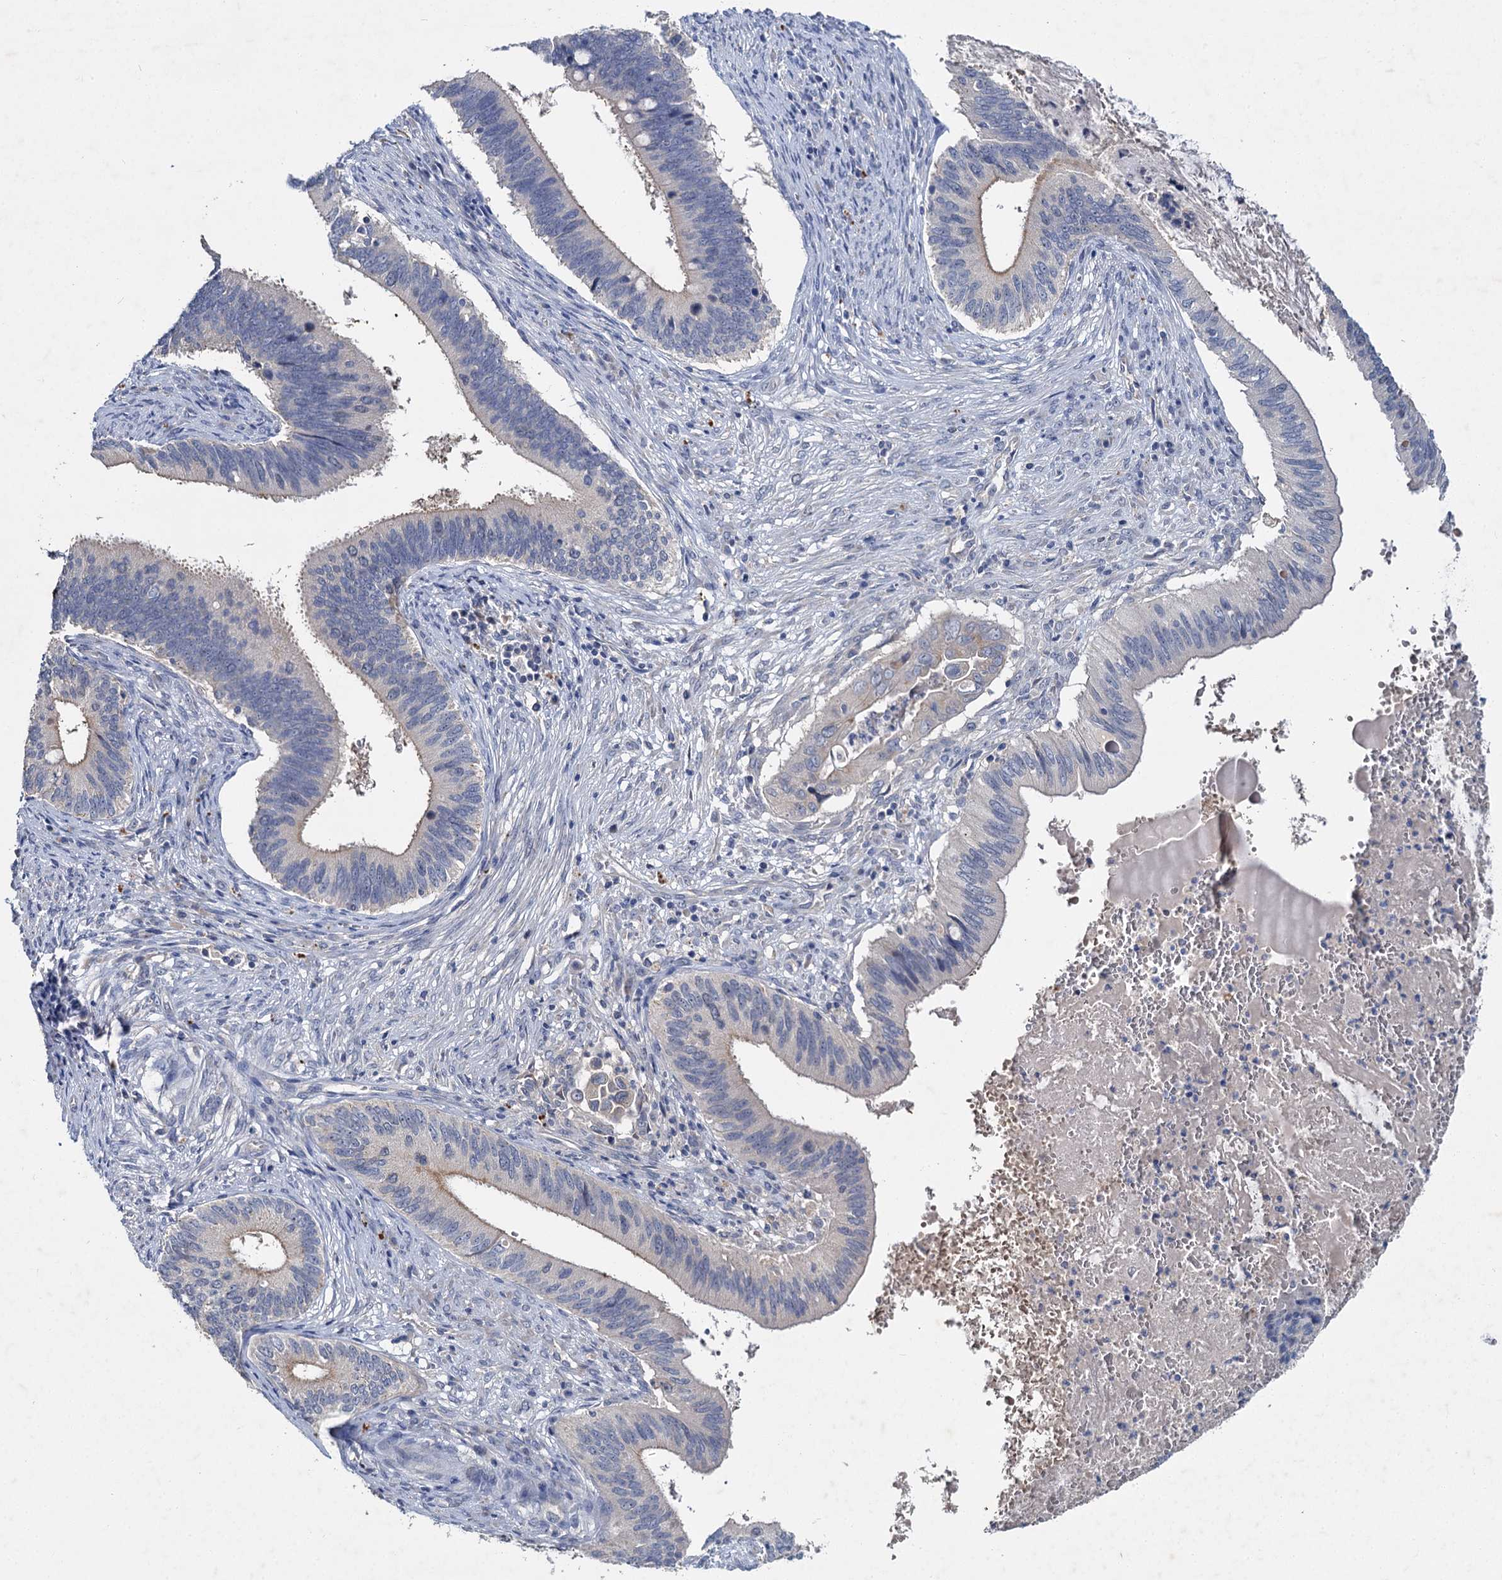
{"staining": {"intensity": "negative", "quantity": "none", "location": "none"}, "tissue": "cervical cancer", "cell_type": "Tumor cells", "image_type": "cancer", "snomed": [{"axis": "morphology", "description": "Adenocarcinoma, NOS"}, {"axis": "topography", "description": "Cervix"}], "caption": "Cervical cancer was stained to show a protein in brown. There is no significant positivity in tumor cells.", "gene": "ATP9A", "patient": {"sex": "female", "age": 42}}